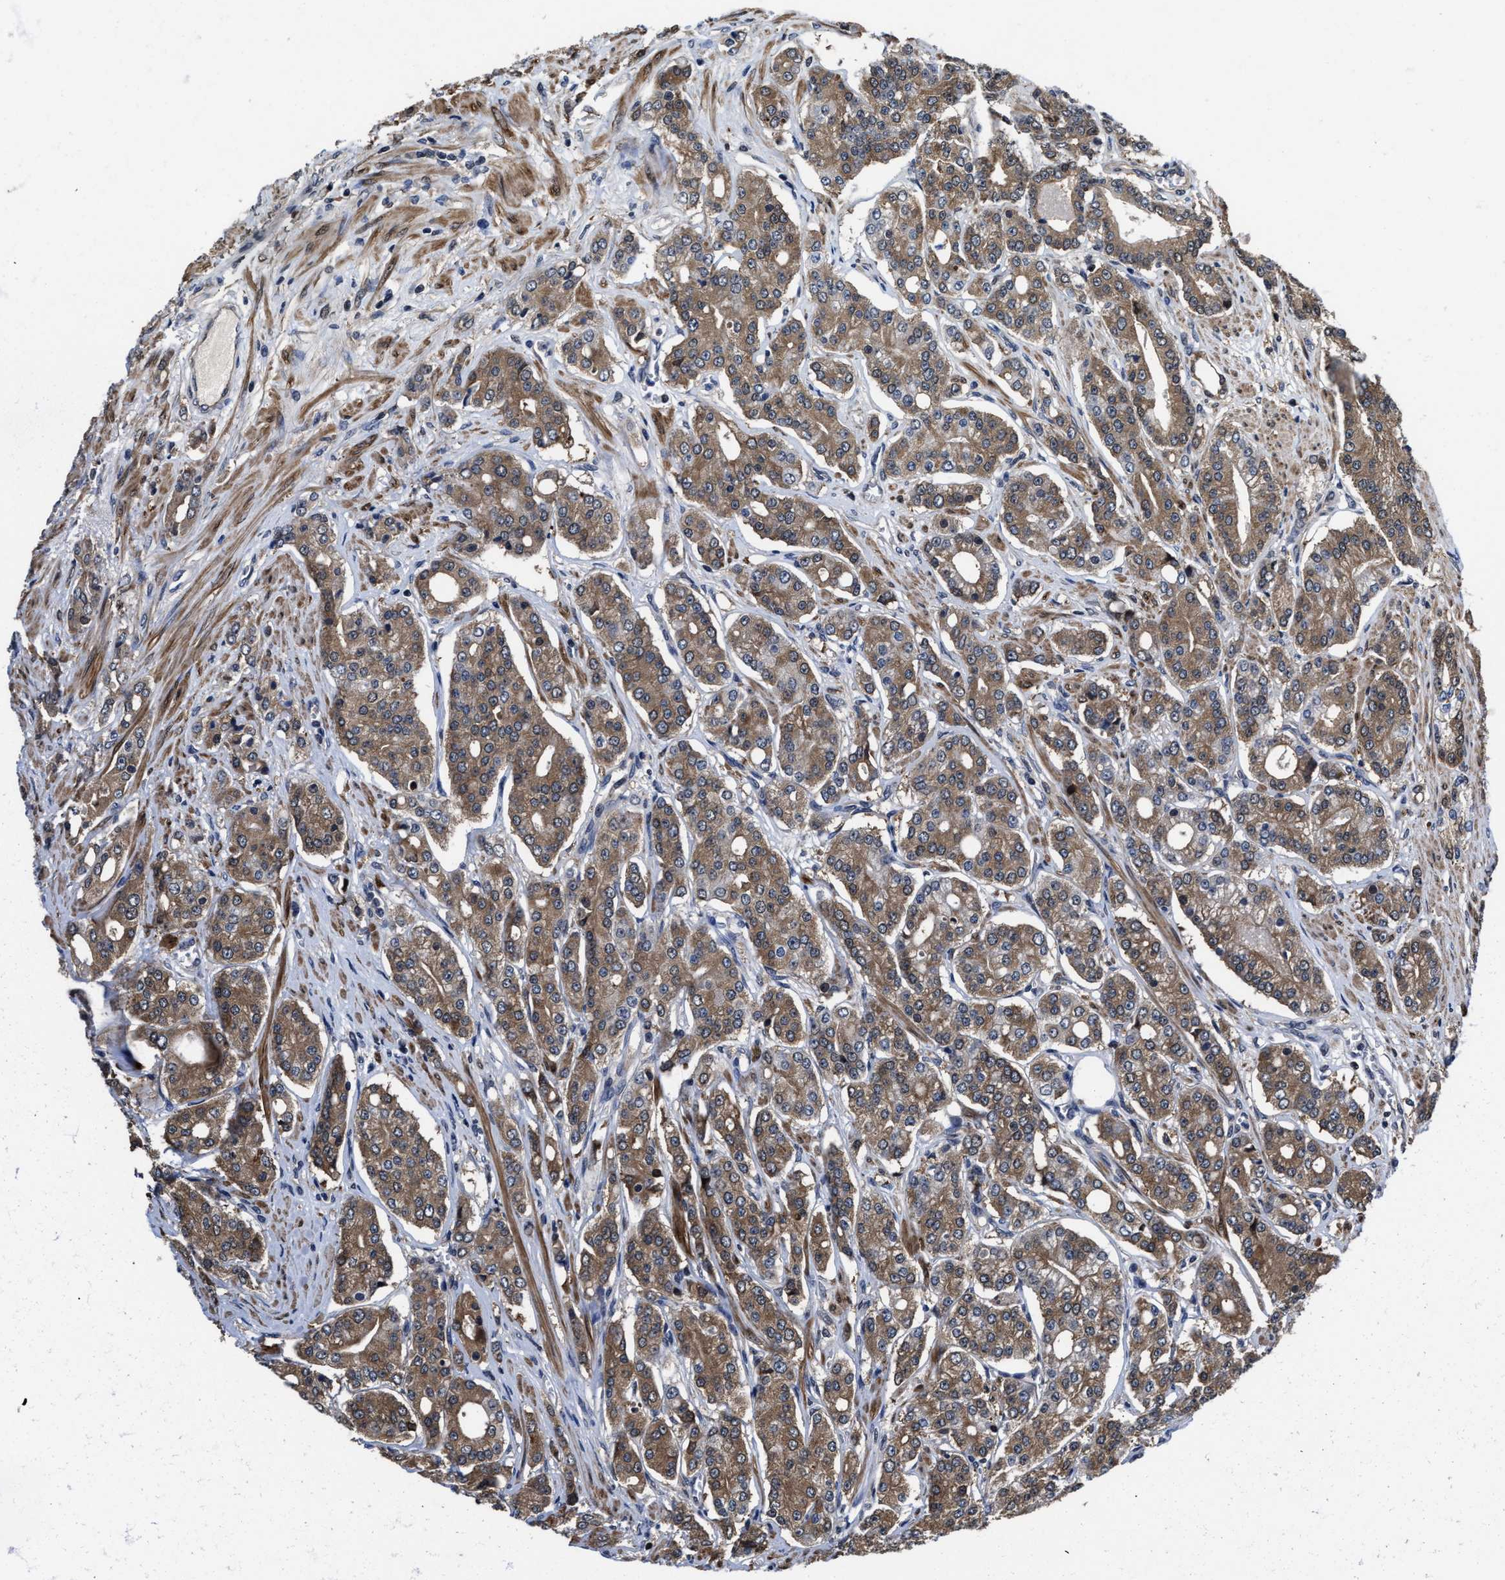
{"staining": {"intensity": "moderate", "quantity": ">75%", "location": "cytoplasmic/membranous"}, "tissue": "prostate cancer", "cell_type": "Tumor cells", "image_type": "cancer", "snomed": [{"axis": "morphology", "description": "Adenocarcinoma, High grade"}, {"axis": "topography", "description": "Prostate"}], "caption": "Prostate cancer (adenocarcinoma (high-grade)) stained with a brown dye exhibits moderate cytoplasmic/membranous positive positivity in about >75% of tumor cells.", "gene": "KIF12", "patient": {"sex": "male", "age": 71}}